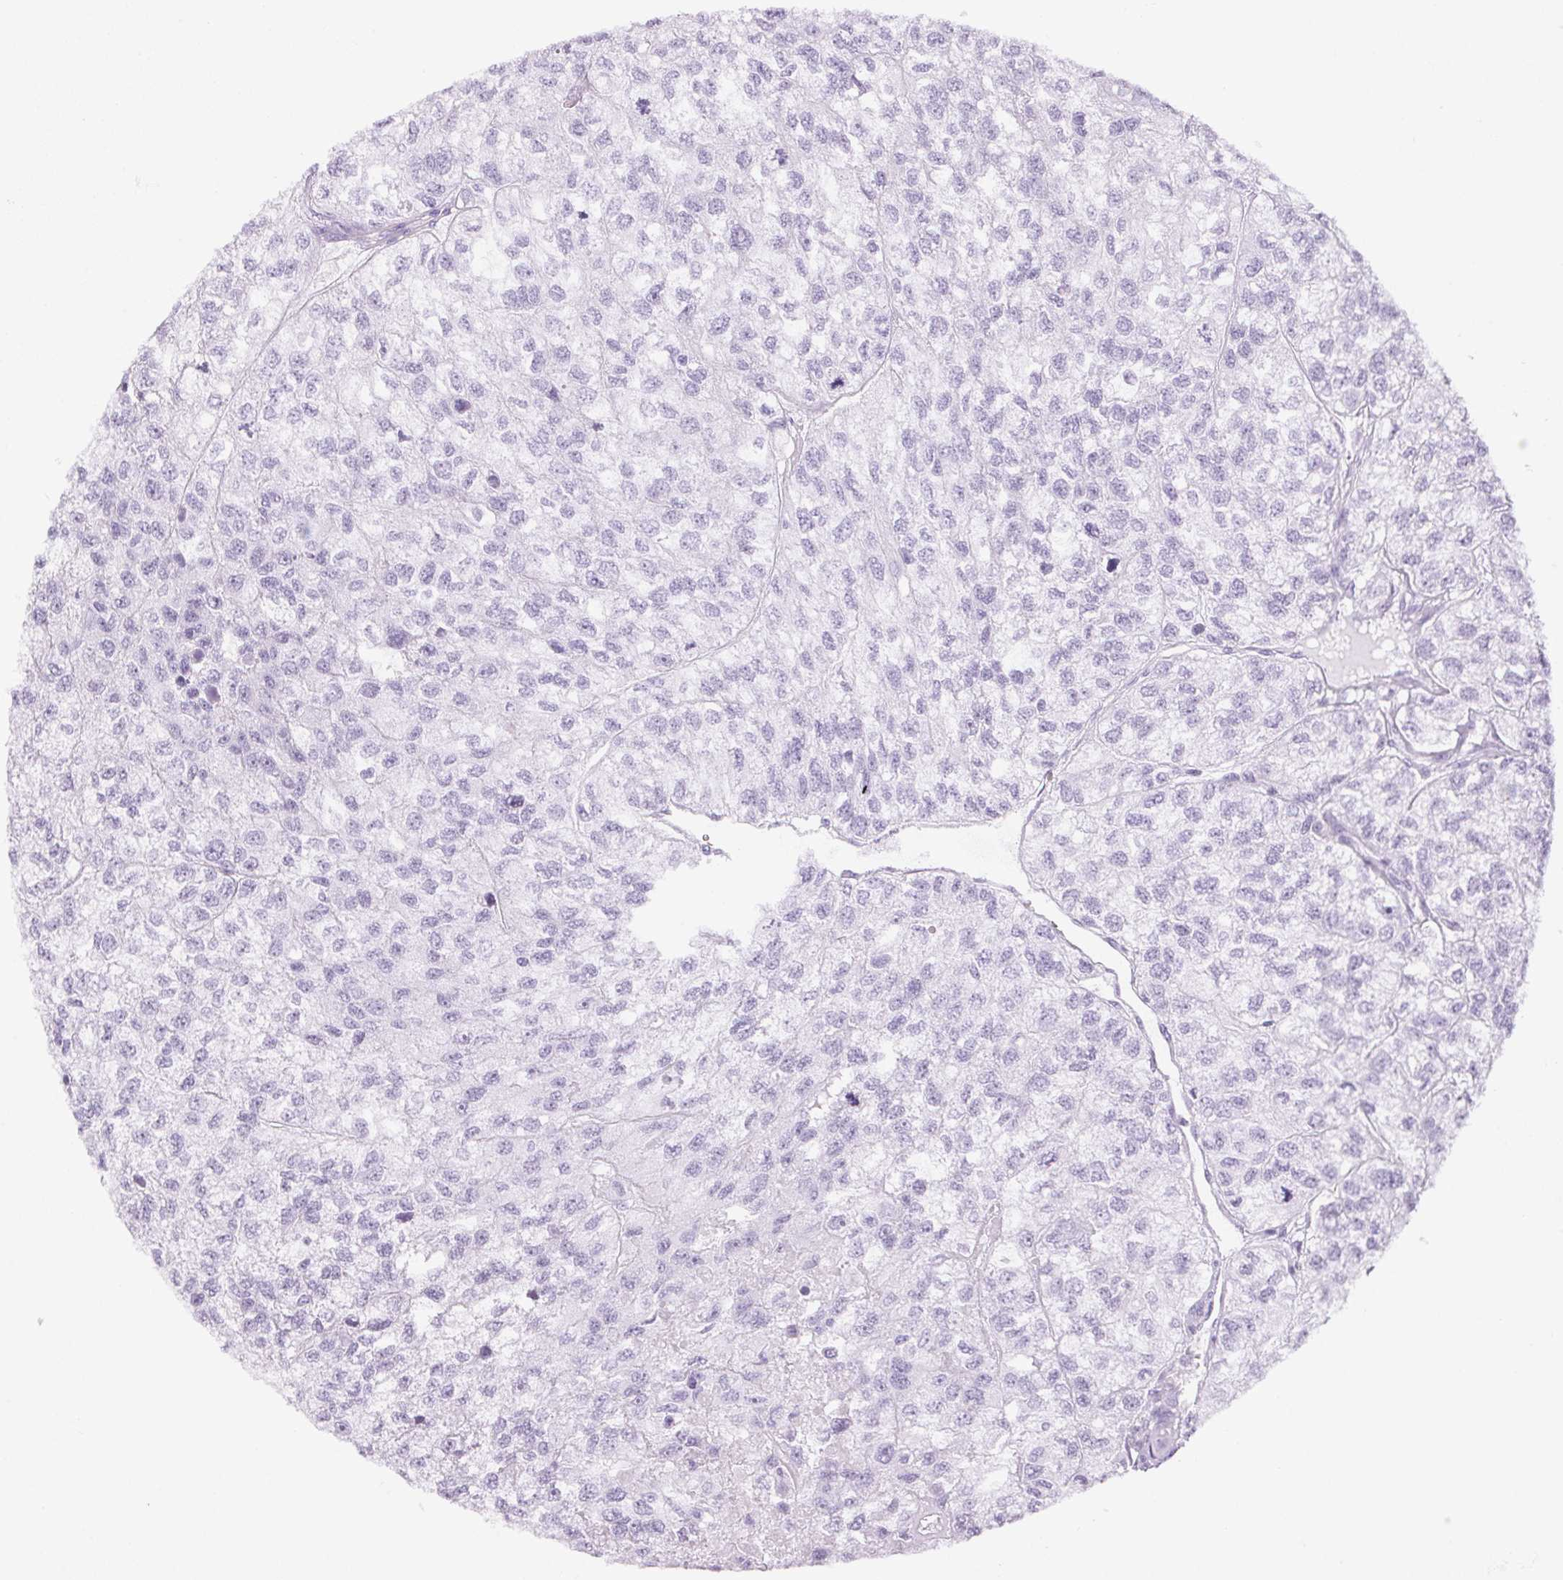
{"staining": {"intensity": "negative", "quantity": "none", "location": "none"}, "tissue": "renal cancer", "cell_type": "Tumor cells", "image_type": "cancer", "snomed": [{"axis": "morphology", "description": "Adenocarcinoma, NOS"}, {"axis": "topography", "description": "Kidney"}], "caption": "Tumor cells are negative for brown protein staining in renal cancer.", "gene": "TMEM175", "patient": {"sex": "male", "age": 56}}